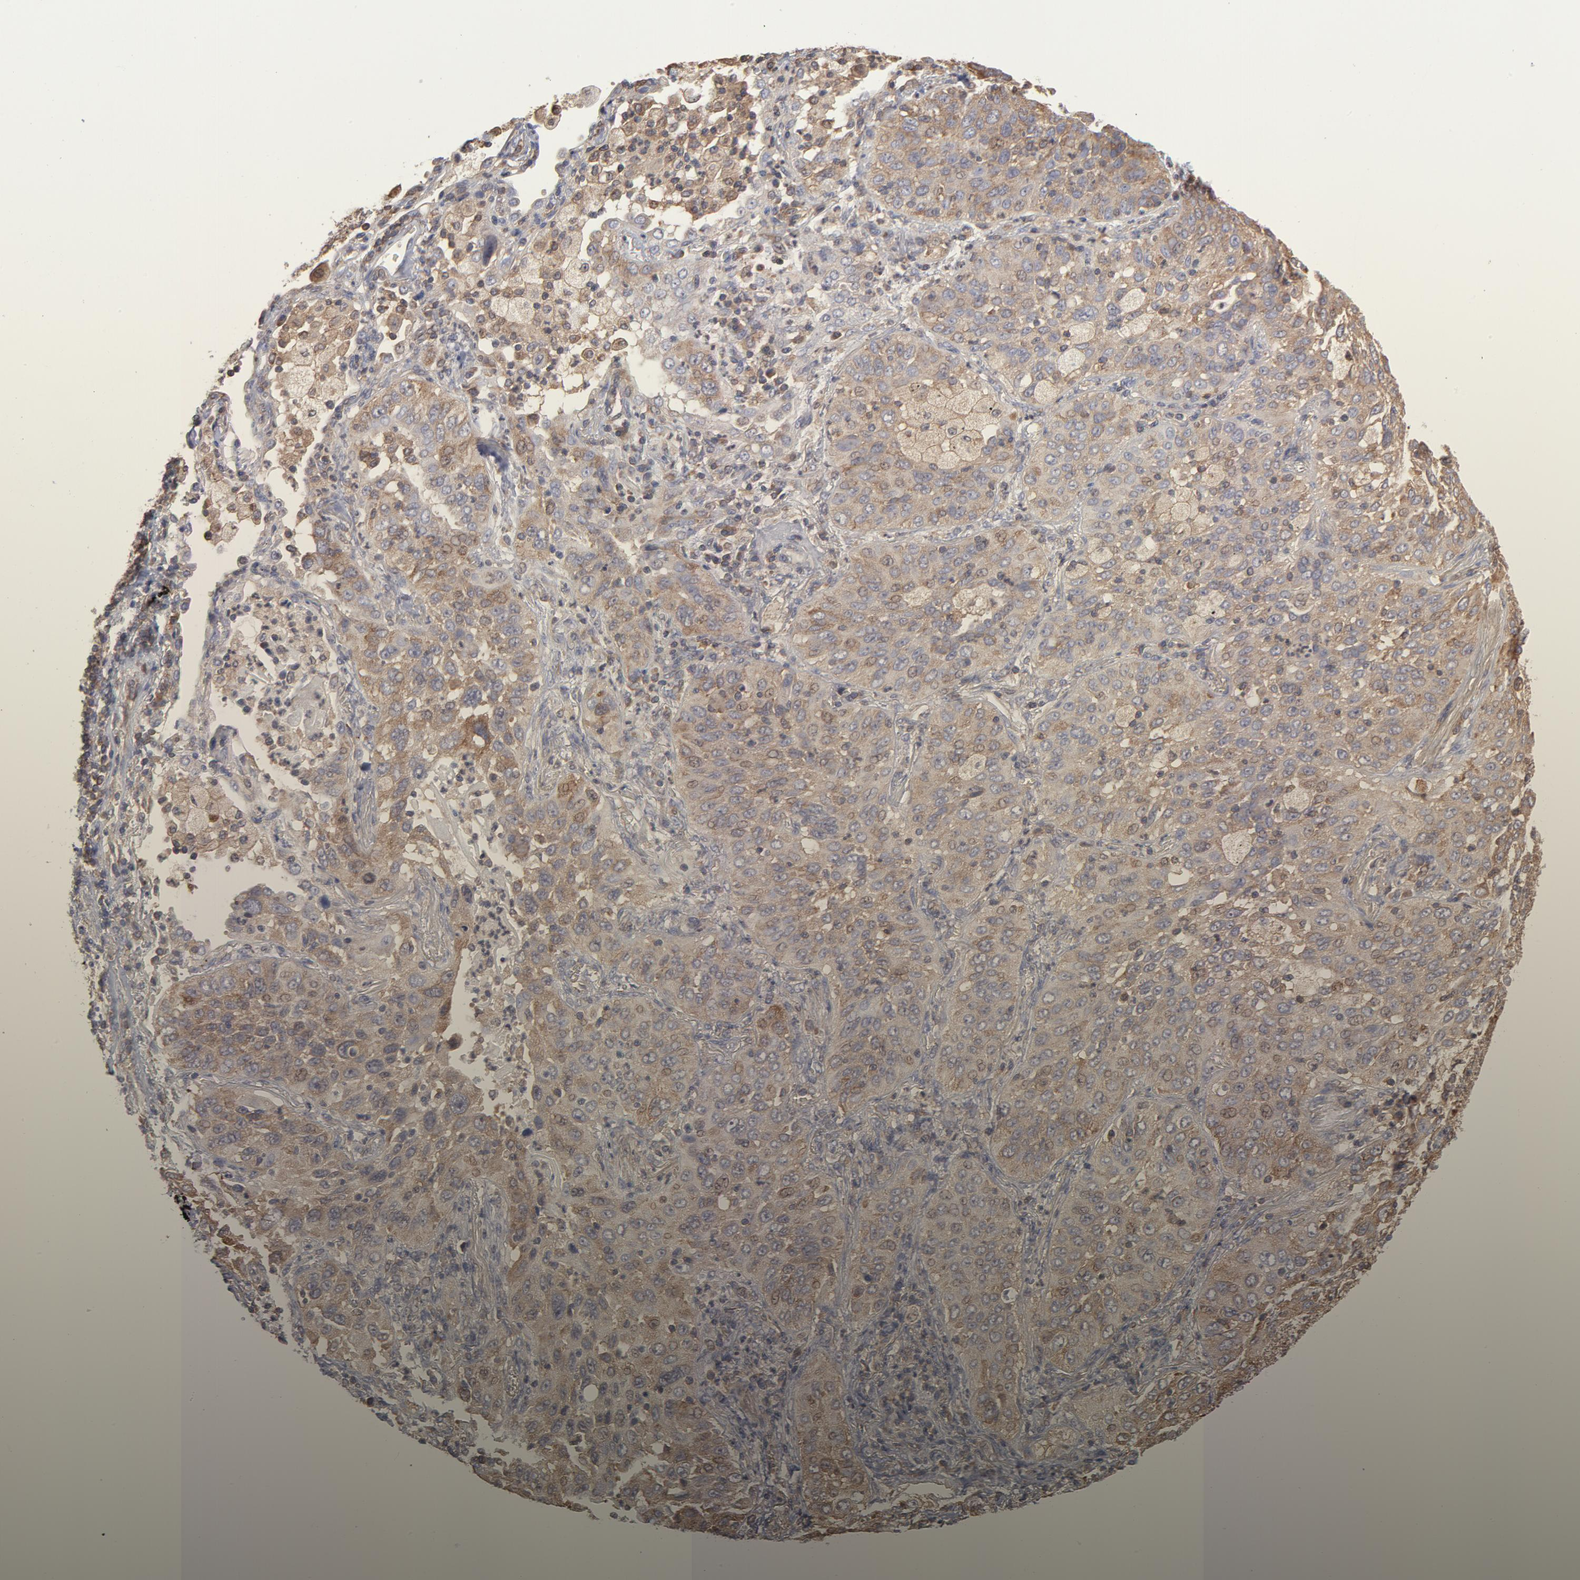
{"staining": {"intensity": "weak", "quantity": "25%-75%", "location": "cytoplasmic/membranous"}, "tissue": "lung cancer", "cell_type": "Tumor cells", "image_type": "cancer", "snomed": [{"axis": "morphology", "description": "Squamous cell carcinoma, NOS"}, {"axis": "topography", "description": "Lung"}], "caption": "Squamous cell carcinoma (lung) stained with DAB (3,3'-diaminobenzidine) IHC demonstrates low levels of weak cytoplasmic/membranous staining in about 25%-75% of tumor cells. Using DAB (3,3'-diaminobenzidine) (brown) and hematoxylin (blue) stains, captured at high magnification using brightfield microscopy.", "gene": "MAPRE1", "patient": {"sex": "female", "age": 67}}